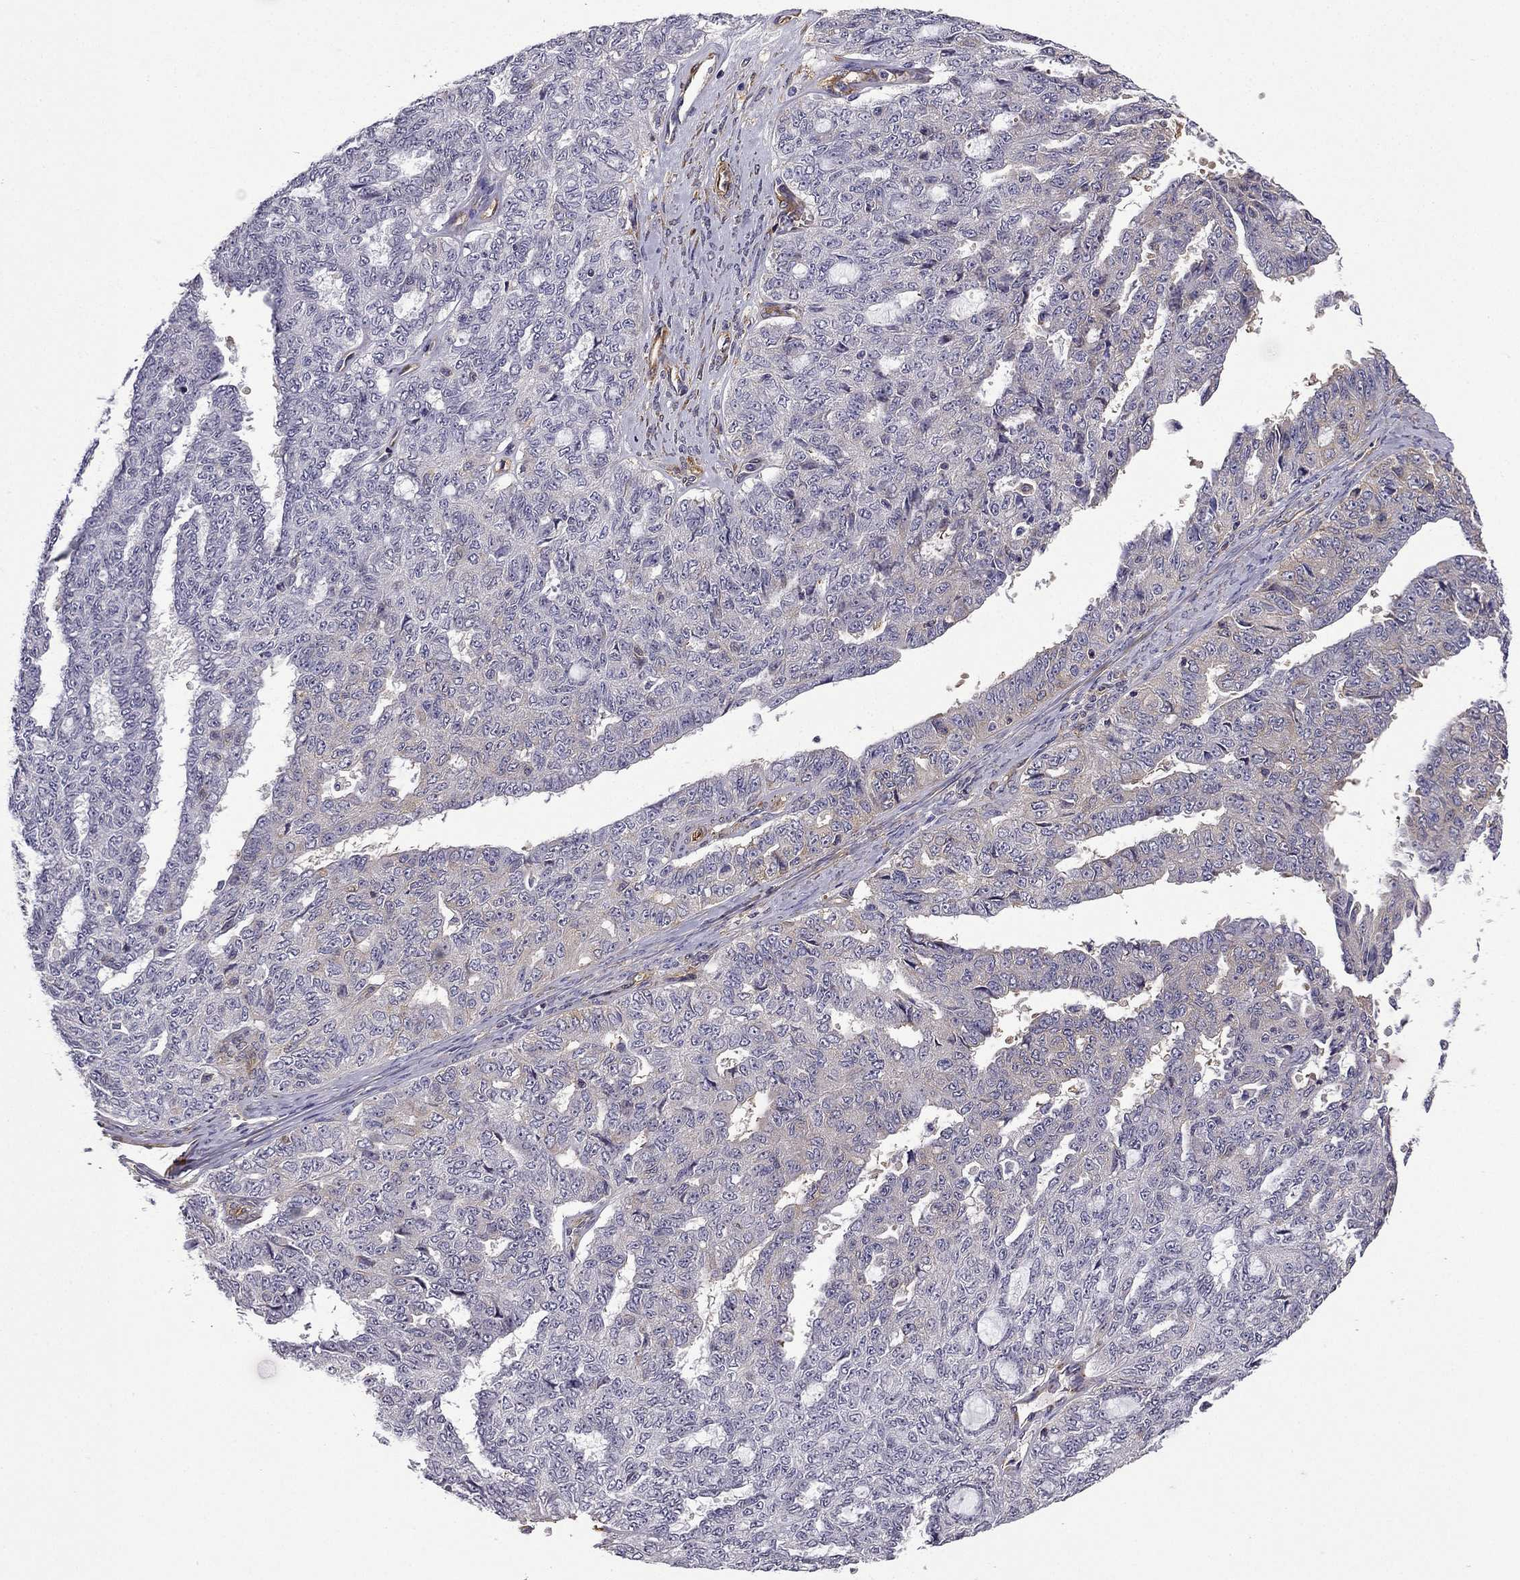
{"staining": {"intensity": "weak", "quantity": "<25%", "location": "cytoplasmic/membranous"}, "tissue": "ovarian cancer", "cell_type": "Tumor cells", "image_type": "cancer", "snomed": [{"axis": "morphology", "description": "Cystadenocarcinoma, serous, NOS"}, {"axis": "topography", "description": "Ovary"}], "caption": "The histopathology image displays no significant staining in tumor cells of ovarian serous cystadenocarcinoma.", "gene": "MAP4", "patient": {"sex": "female", "age": 71}}